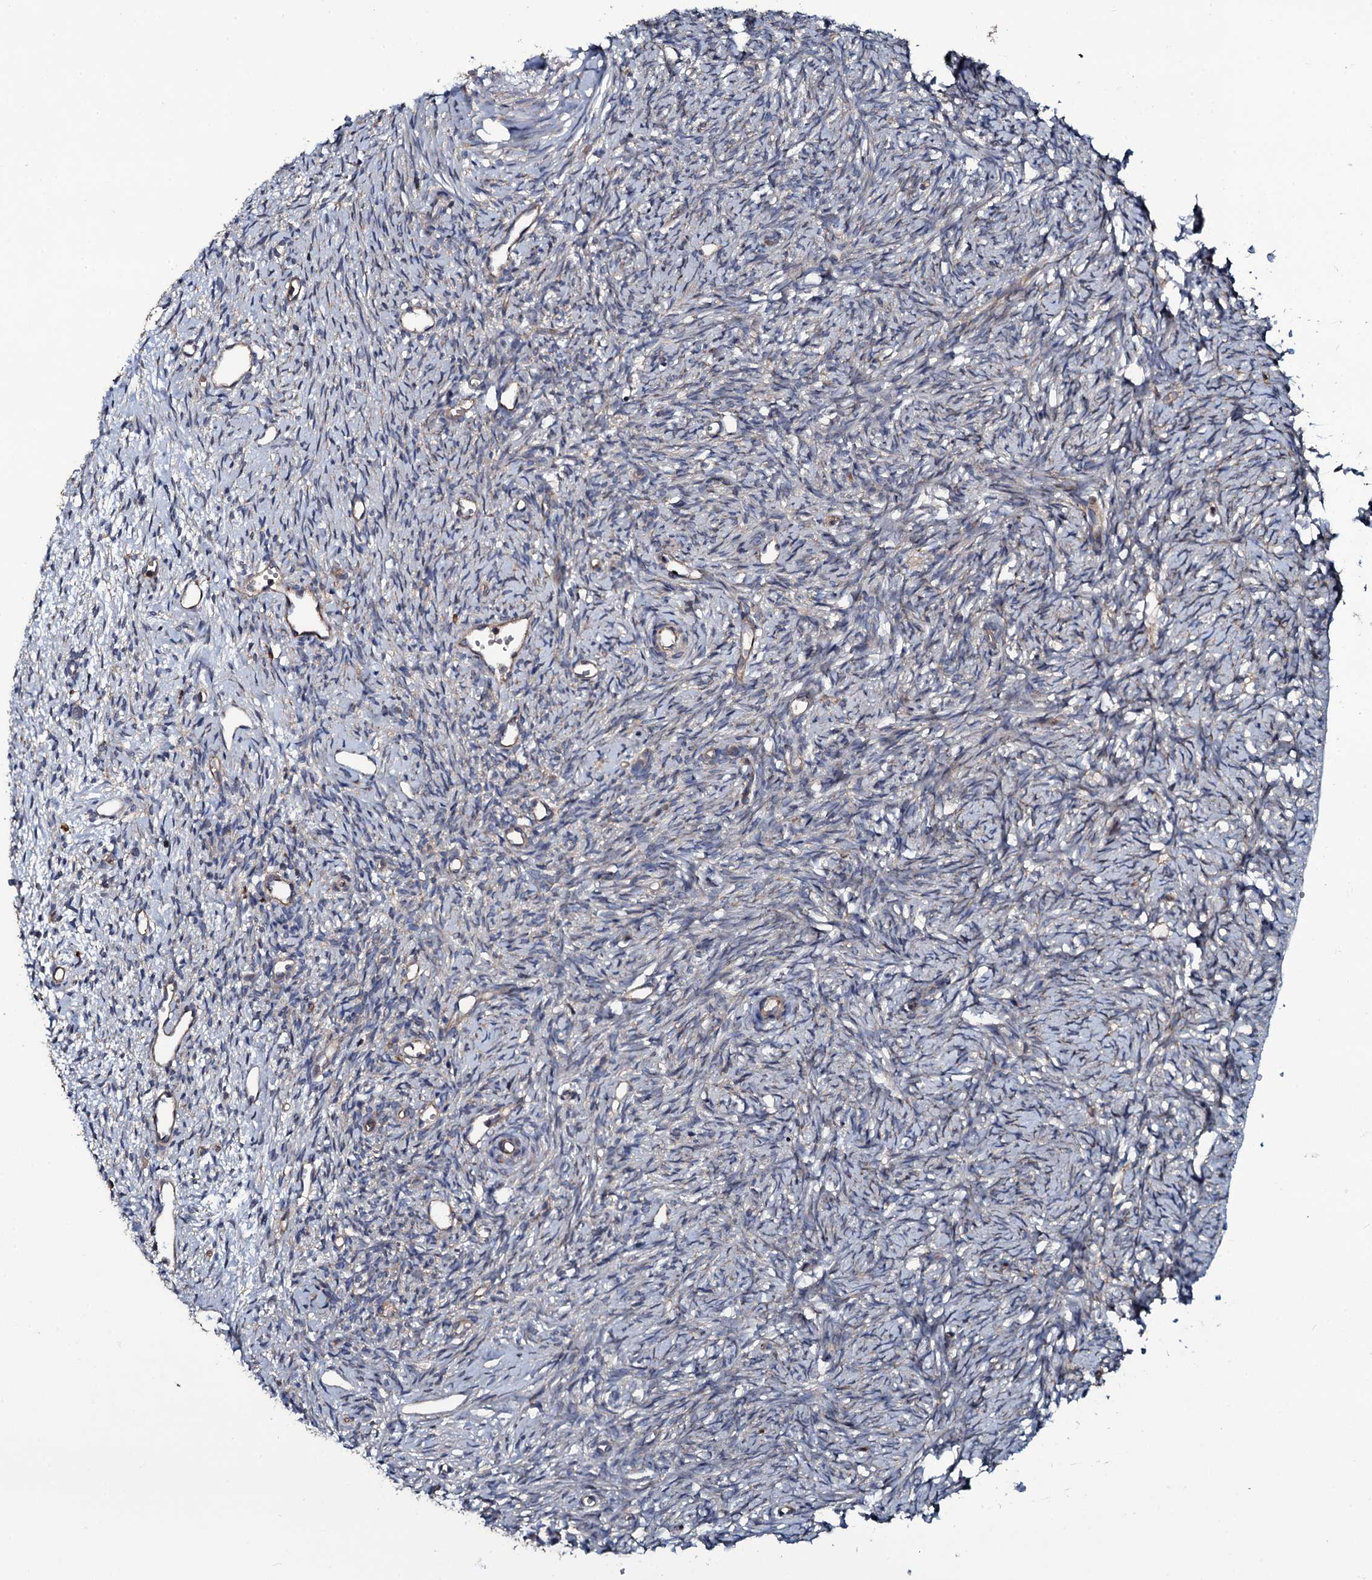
{"staining": {"intensity": "moderate", "quantity": ">75%", "location": "cytoplasmic/membranous"}, "tissue": "ovary", "cell_type": "Follicle cells", "image_type": "normal", "snomed": [{"axis": "morphology", "description": "Normal tissue, NOS"}, {"axis": "topography", "description": "Ovary"}], "caption": "Protein staining demonstrates moderate cytoplasmic/membranous staining in about >75% of follicle cells in benign ovary.", "gene": "USPL1", "patient": {"sex": "female", "age": 51}}